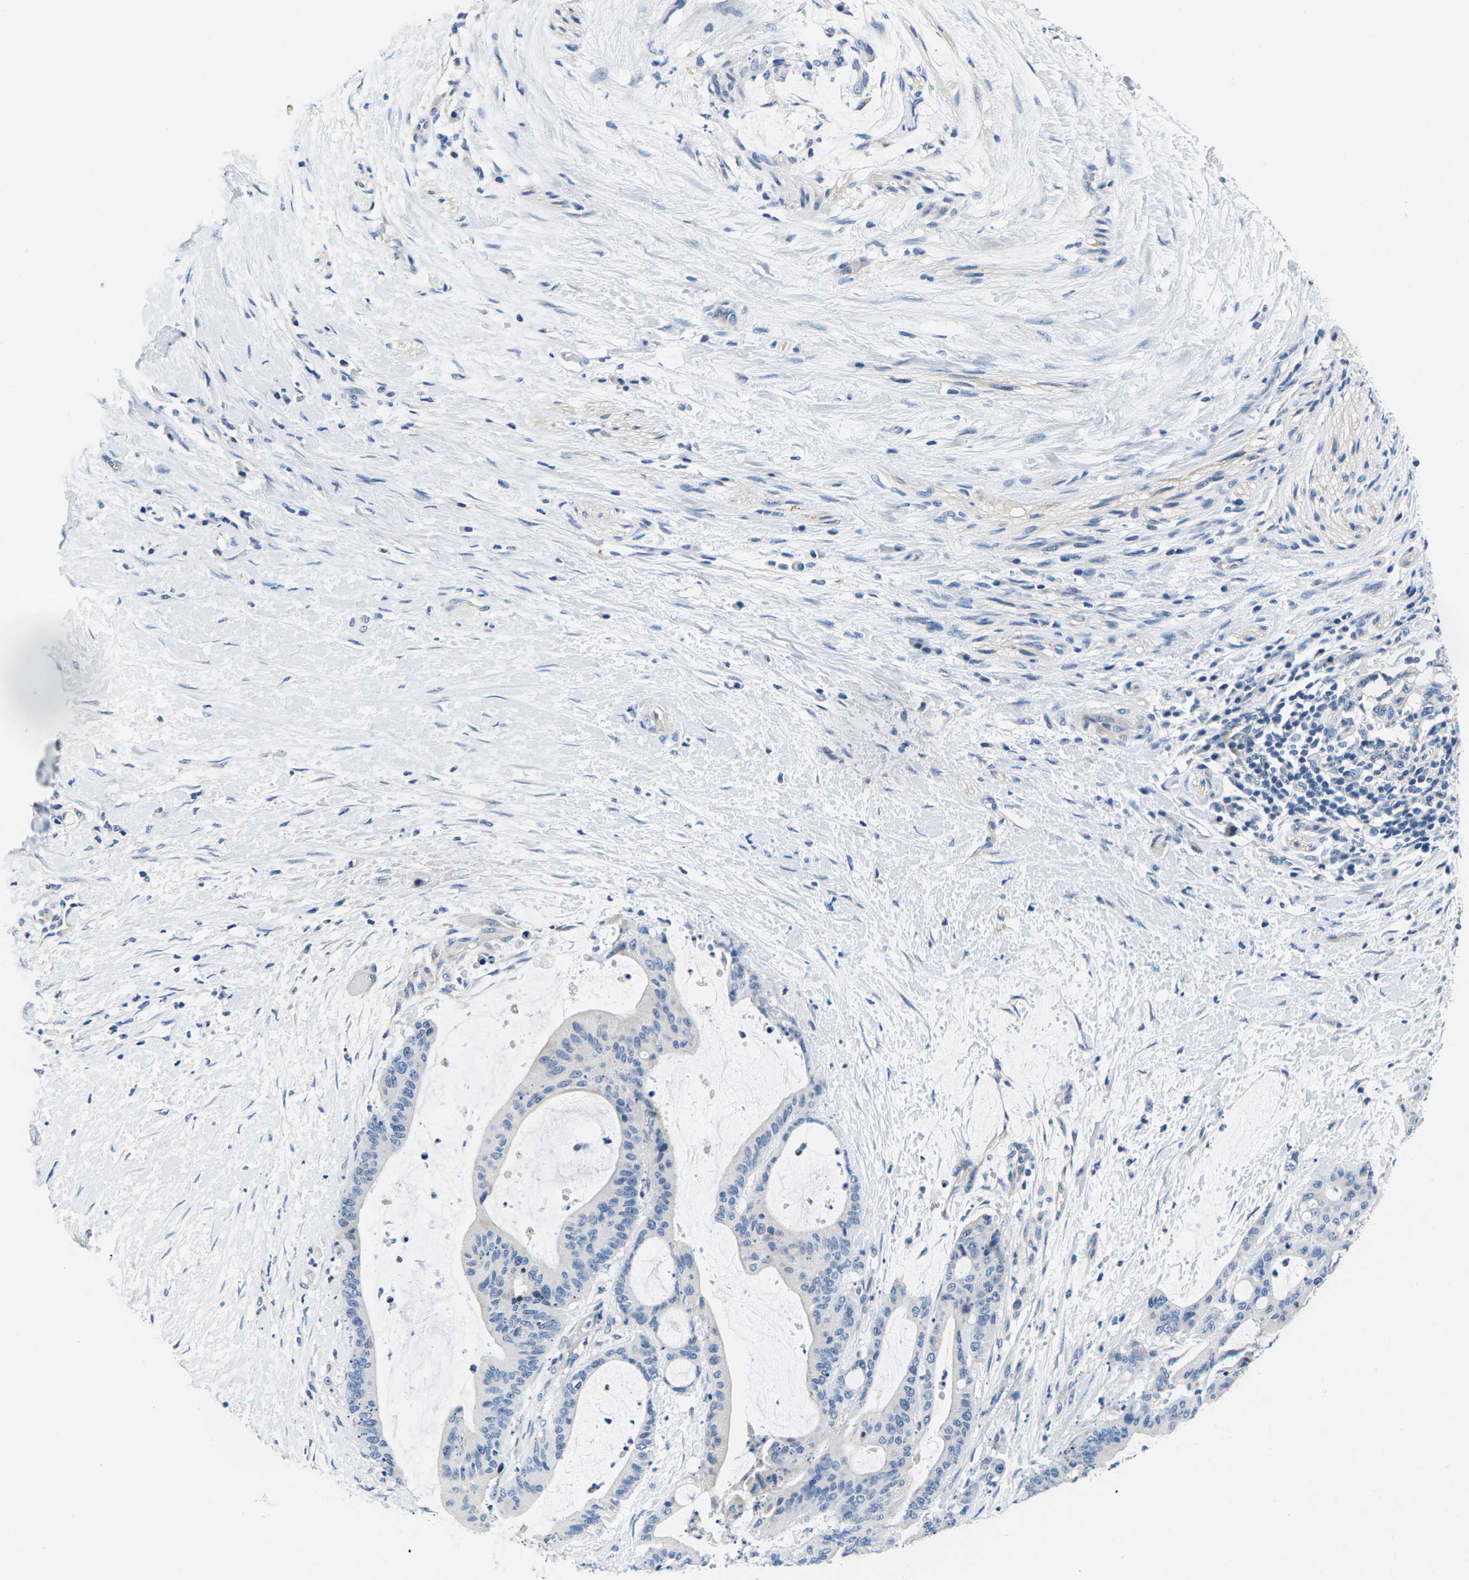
{"staining": {"intensity": "negative", "quantity": "none", "location": "none"}, "tissue": "liver cancer", "cell_type": "Tumor cells", "image_type": "cancer", "snomed": [{"axis": "morphology", "description": "Cholangiocarcinoma"}, {"axis": "topography", "description": "Liver"}], "caption": "Immunohistochemistry (IHC) of human liver cancer shows no staining in tumor cells. (DAB (3,3'-diaminobenzidine) immunohistochemistry (IHC) visualized using brightfield microscopy, high magnification).", "gene": "TSPAN2", "patient": {"sex": "female", "age": 73}}